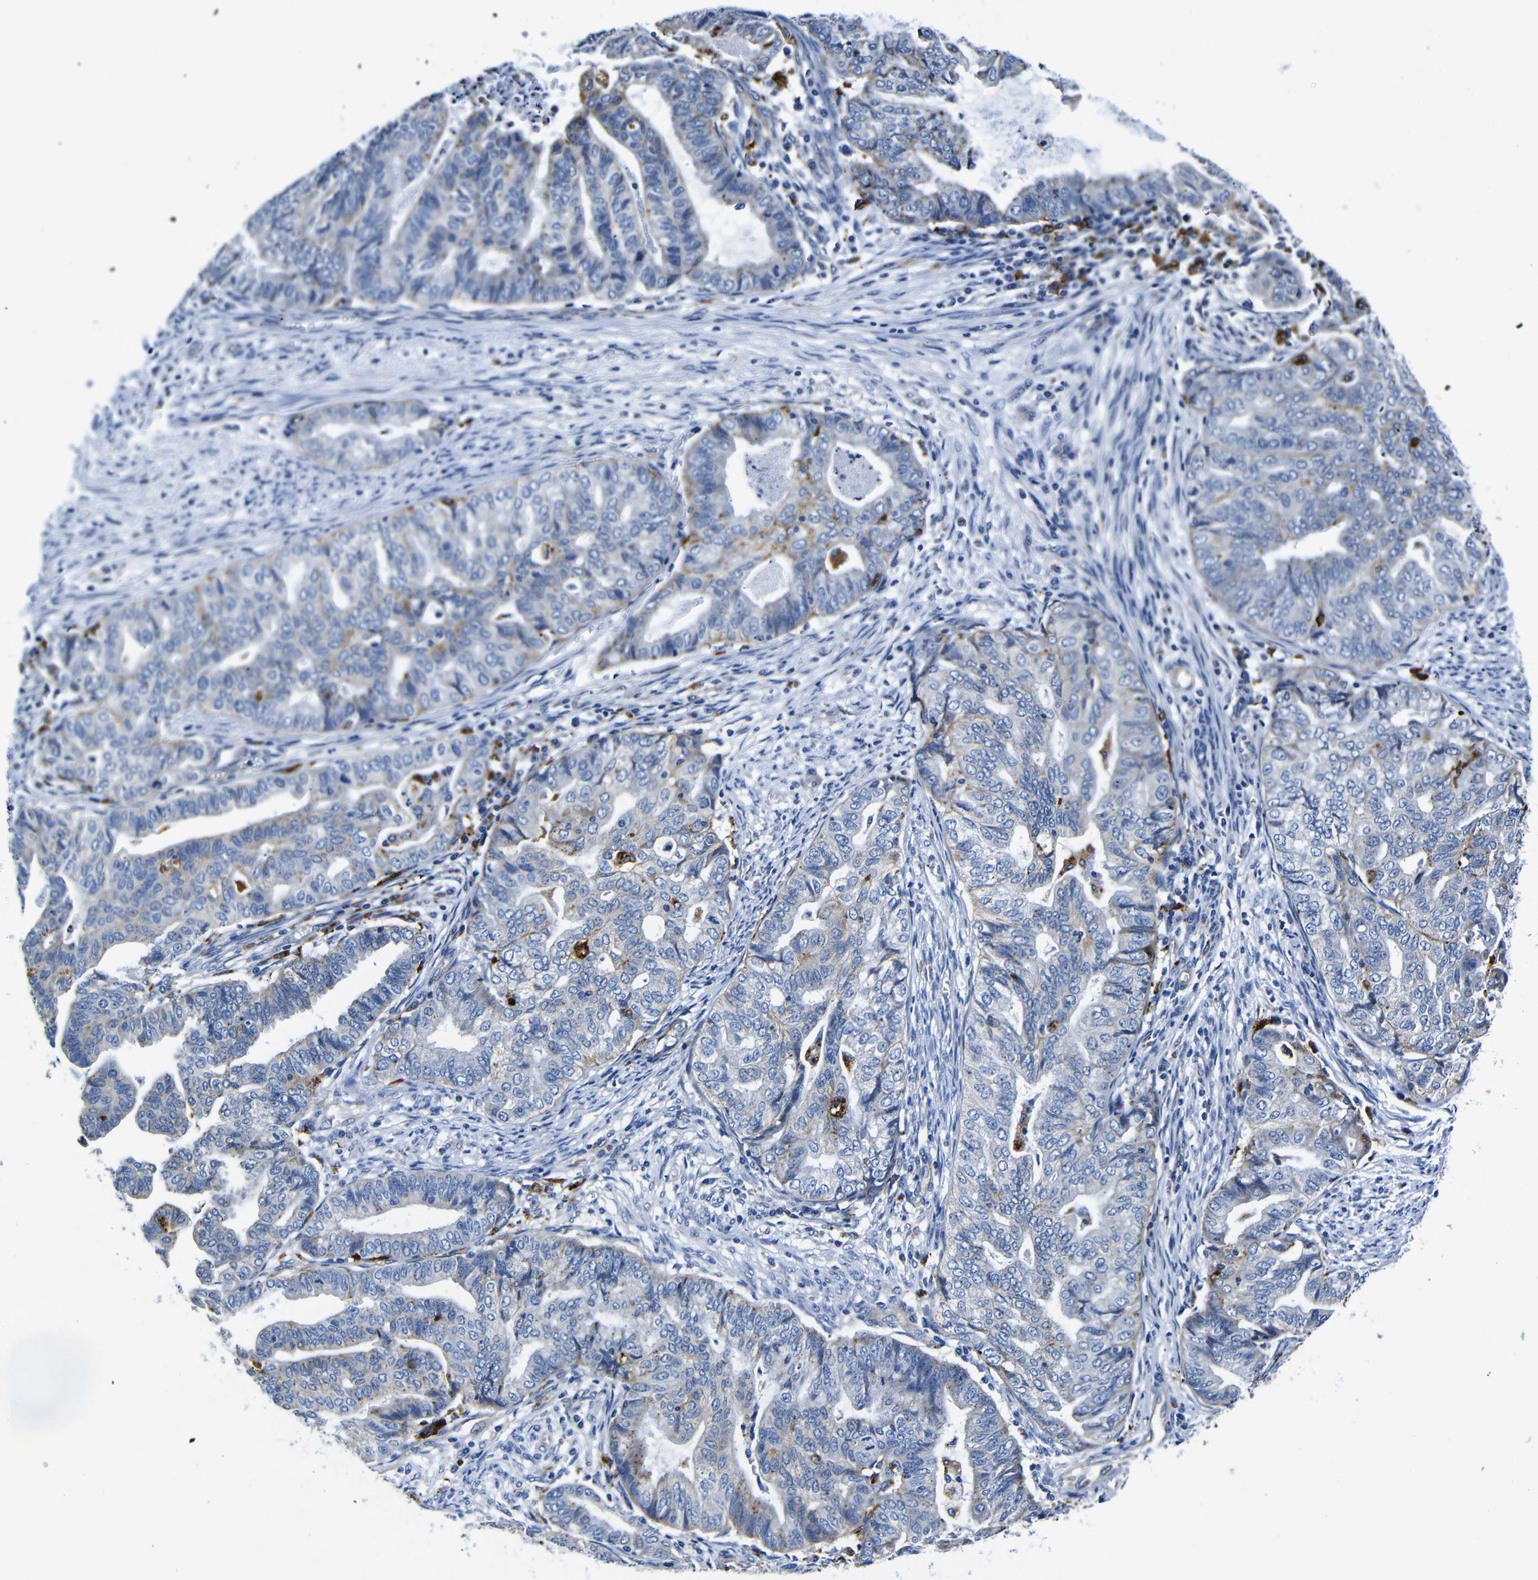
{"staining": {"intensity": "negative", "quantity": "none", "location": "none"}, "tissue": "endometrial cancer", "cell_type": "Tumor cells", "image_type": "cancer", "snomed": [{"axis": "morphology", "description": "Adenocarcinoma, NOS"}, {"axis": "topography", "description": "Endometrium"}], "caption": "The image demonstrates no significant expression in tumor cells of endometrial cancer.", "gene": "GIMAP2", "patient": {"sex": "female", "age": 79}}